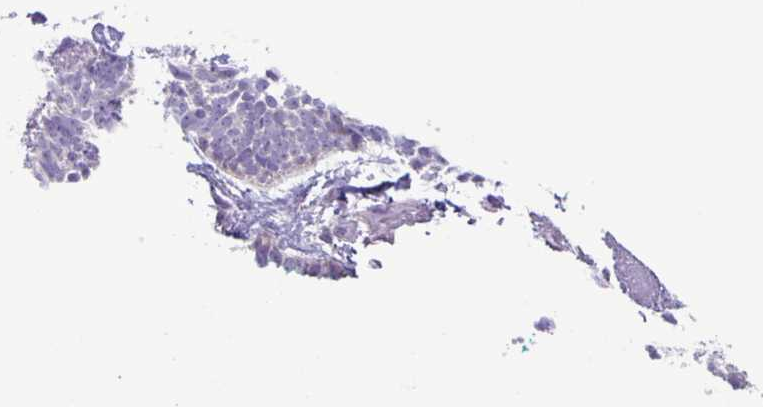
{"staining": {"intensity": "negative", "quantity": "none", "location": "none"}, "tissue": "skin cancer", "cell_type": "Tumor cells", "image_type": "cancer", "snomed": [{"axis": "morphology", "description": "Basal cell carcinoma"}, {"axis": "topography", "description": "Skin"}, {"axis": "topography", "description": "Skin of face"}, {"axis": "topography", "description": "Skin of nose"}], "caption": "DAB (3,3'-diaminobenzidine) immunohistochemical staining of skin basal cell carcinoma demonstrates no significant staining in tumor cells.", "gene": "ADCK1", "patient": {"sex": "female", "age": 86}}